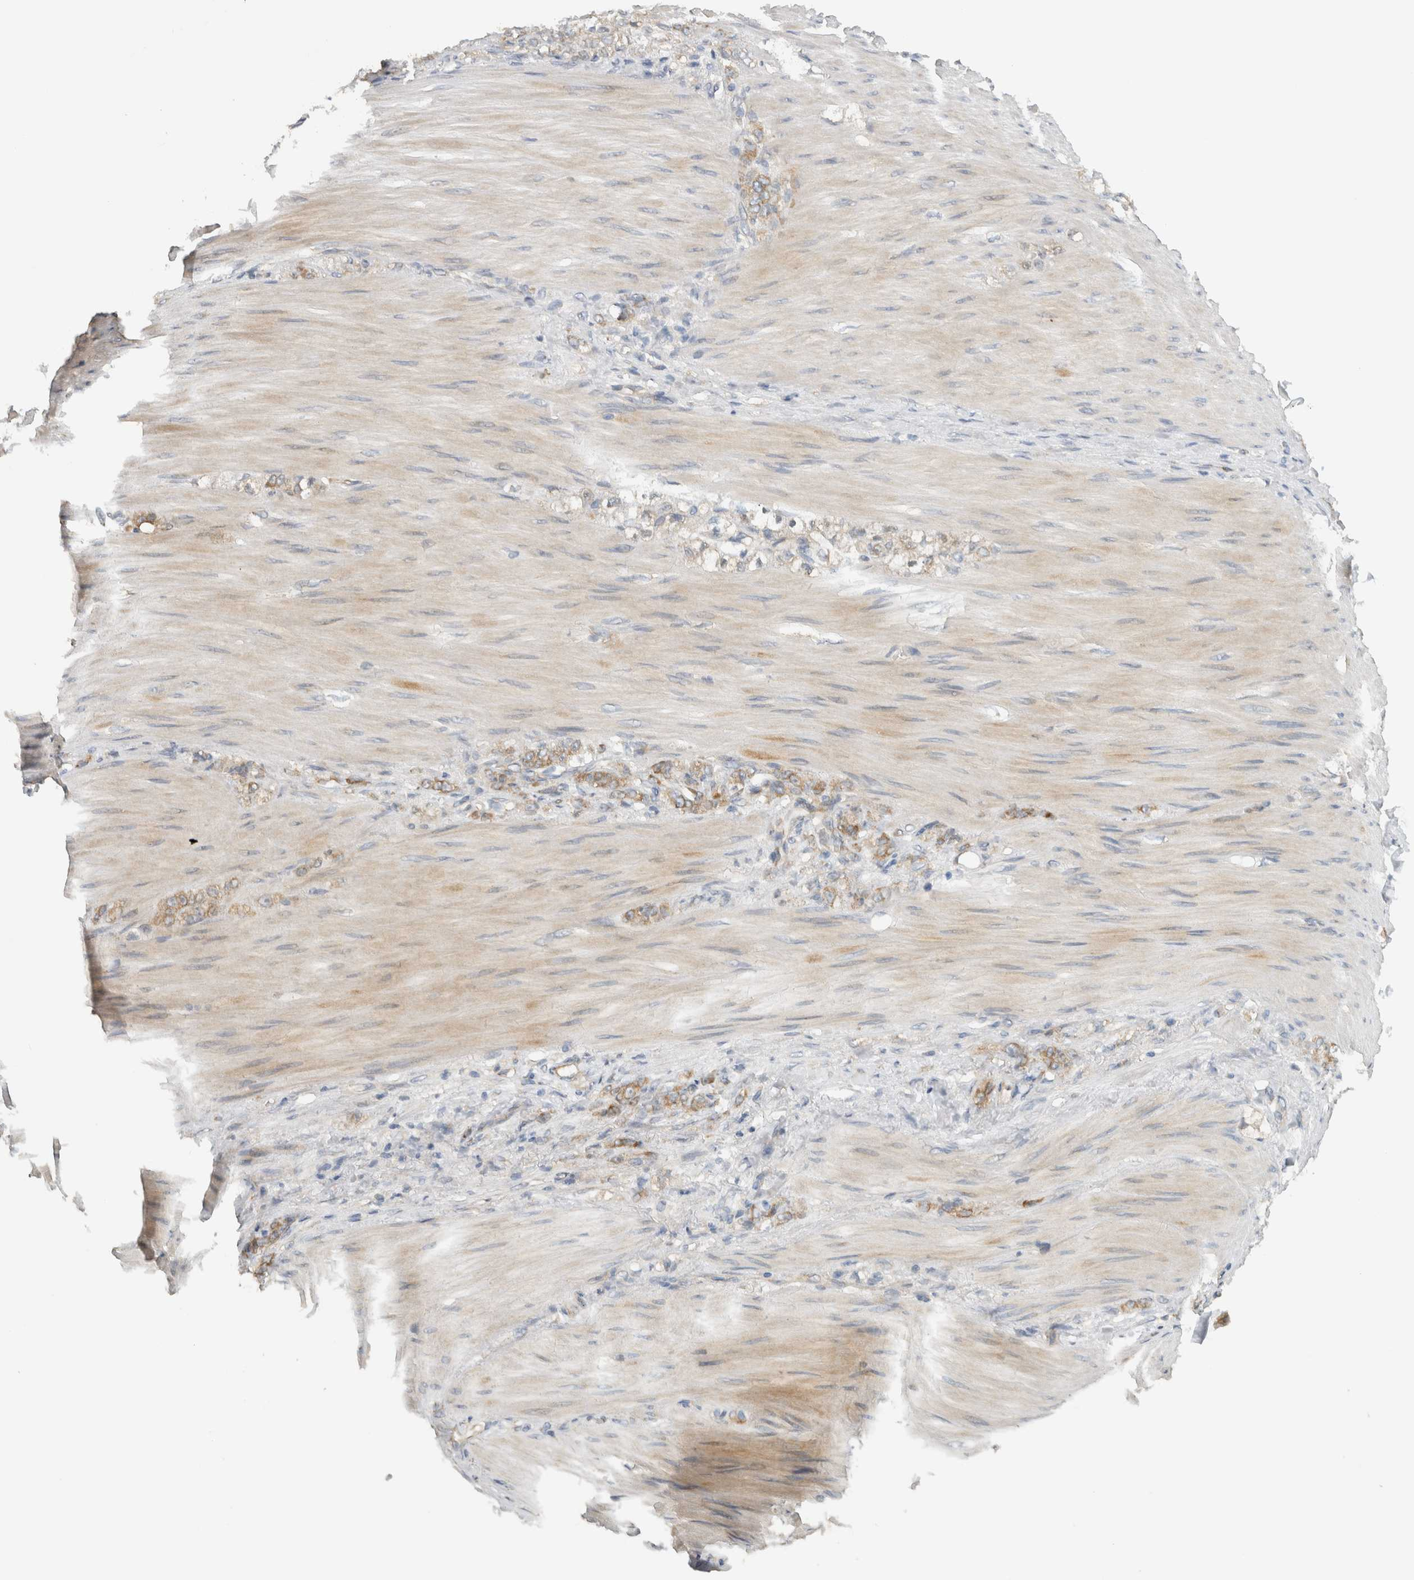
{"staining": {"intensity": "moderate", "quantity": ">75%", "location": "cytoplasmic/membranous"}, "tissue": "stomach cancer", "cell_type": "Tumor cells", "image_type": "cancer", "snomed": [{"axis": "morphology", "description": "Normal tissue, NOS"}, {"axis": "morphology", "description": "Adenocarcinoma, NOS"}, {"axis": "topography", "description": "Stomach"}], "caption": "This photomicrograph reveals immunohistochemistry staining of stomach cancer, with medium moderate cytoplasmic/membranous expression in about >75% of tumor cells.", "gene": "PUM1", "patient": {"sex": "male", "age": 82}}